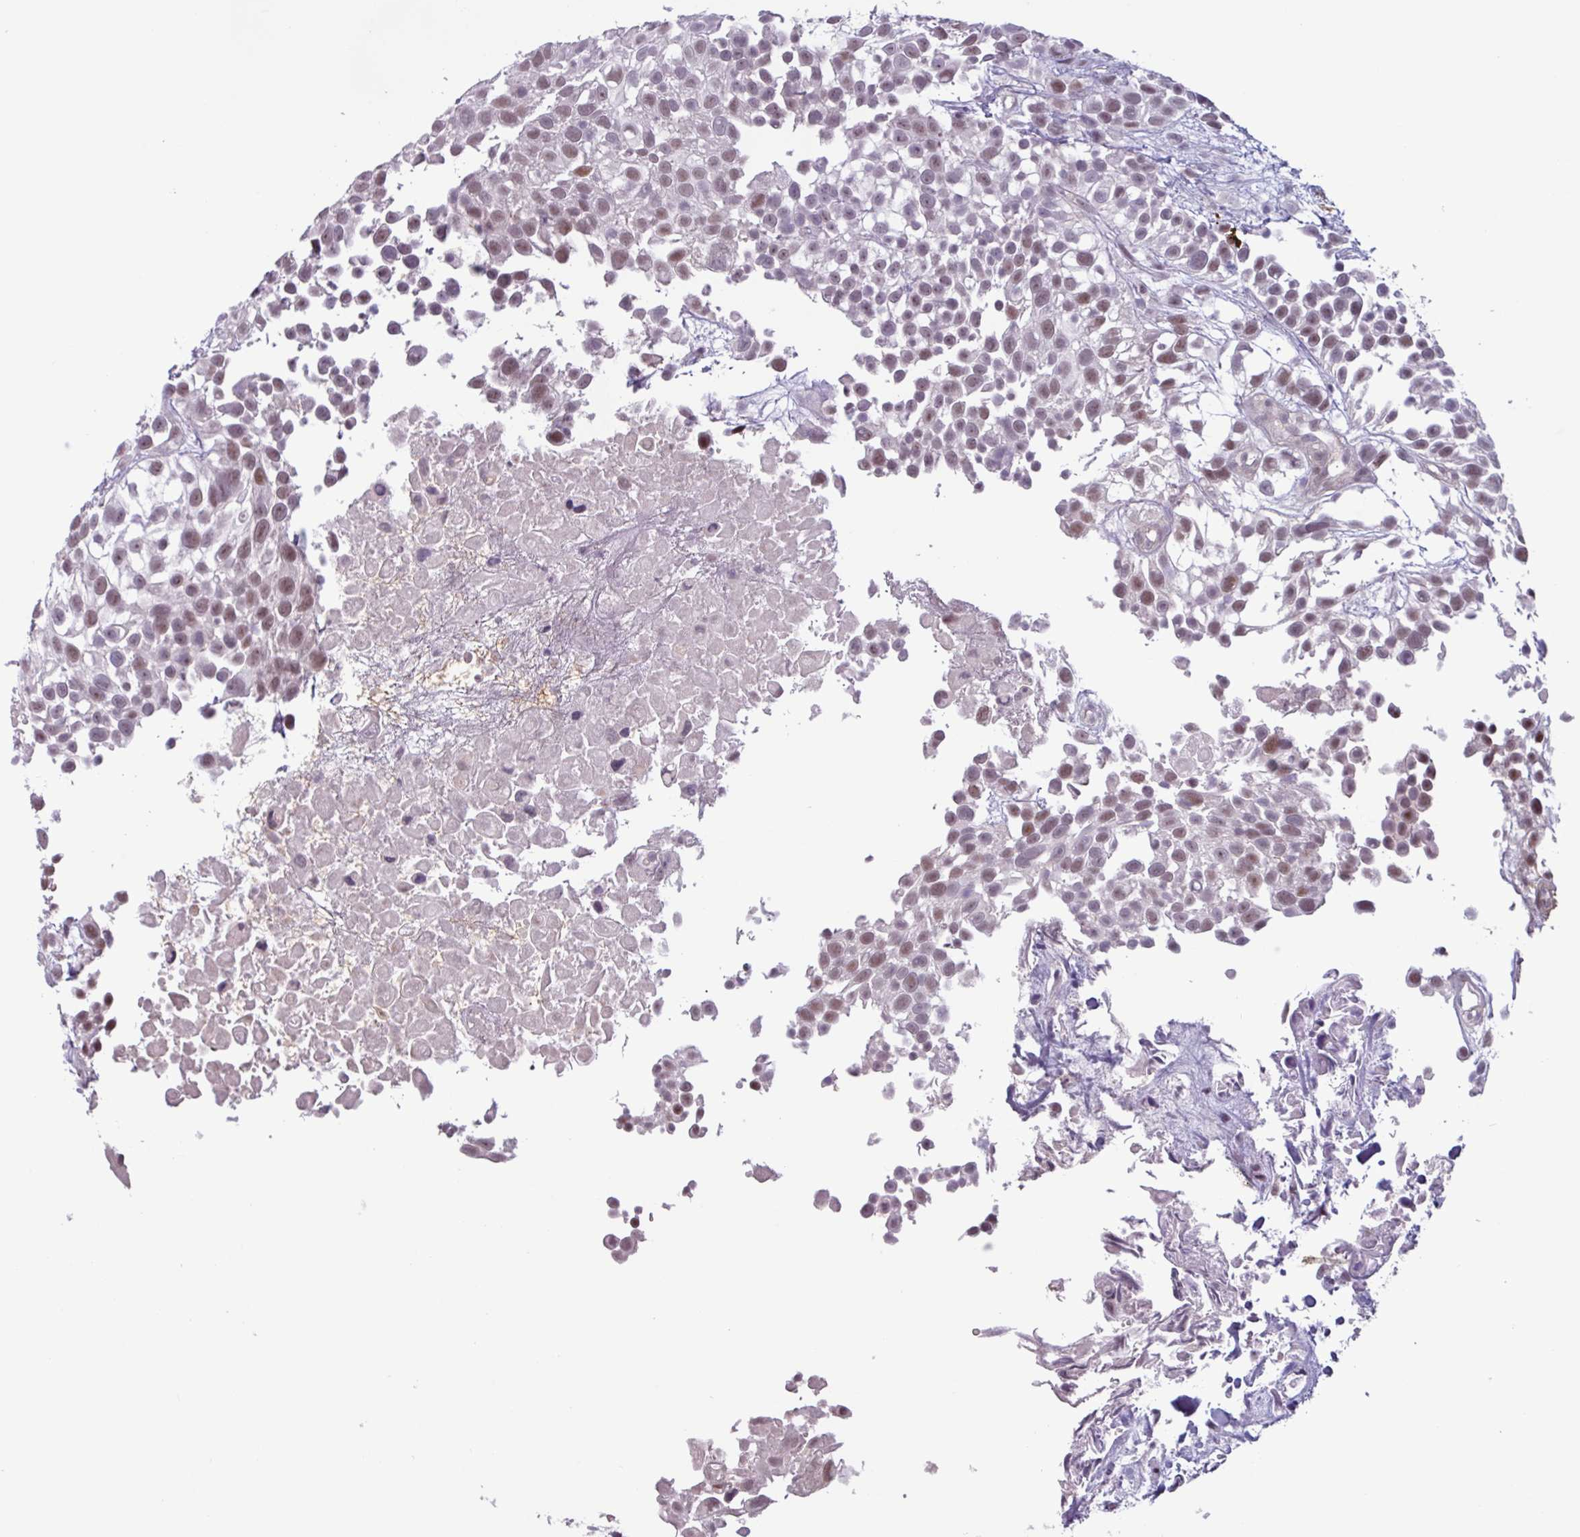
{"staining": {"intensity": "weak", "quantity": "25%-75%", "location": "nuclear"}, "tissue": "urothelial cancer", "cell_type": "Tumor cells", "image_type": "cancer", "snomed": [{"axis": "morphology", "description": "Urothelial carcinoma, High grade"}, {"axis": "topography", "description": "Urinary bladder"}], "caption": "Tumor cells show low levels of weak nuclear positivity in approximately 25%-75% of cells in urothelial carcinoma (high-grade).", "gene": "ZNF575", "patient": {"sex": "male", "age": 56}}